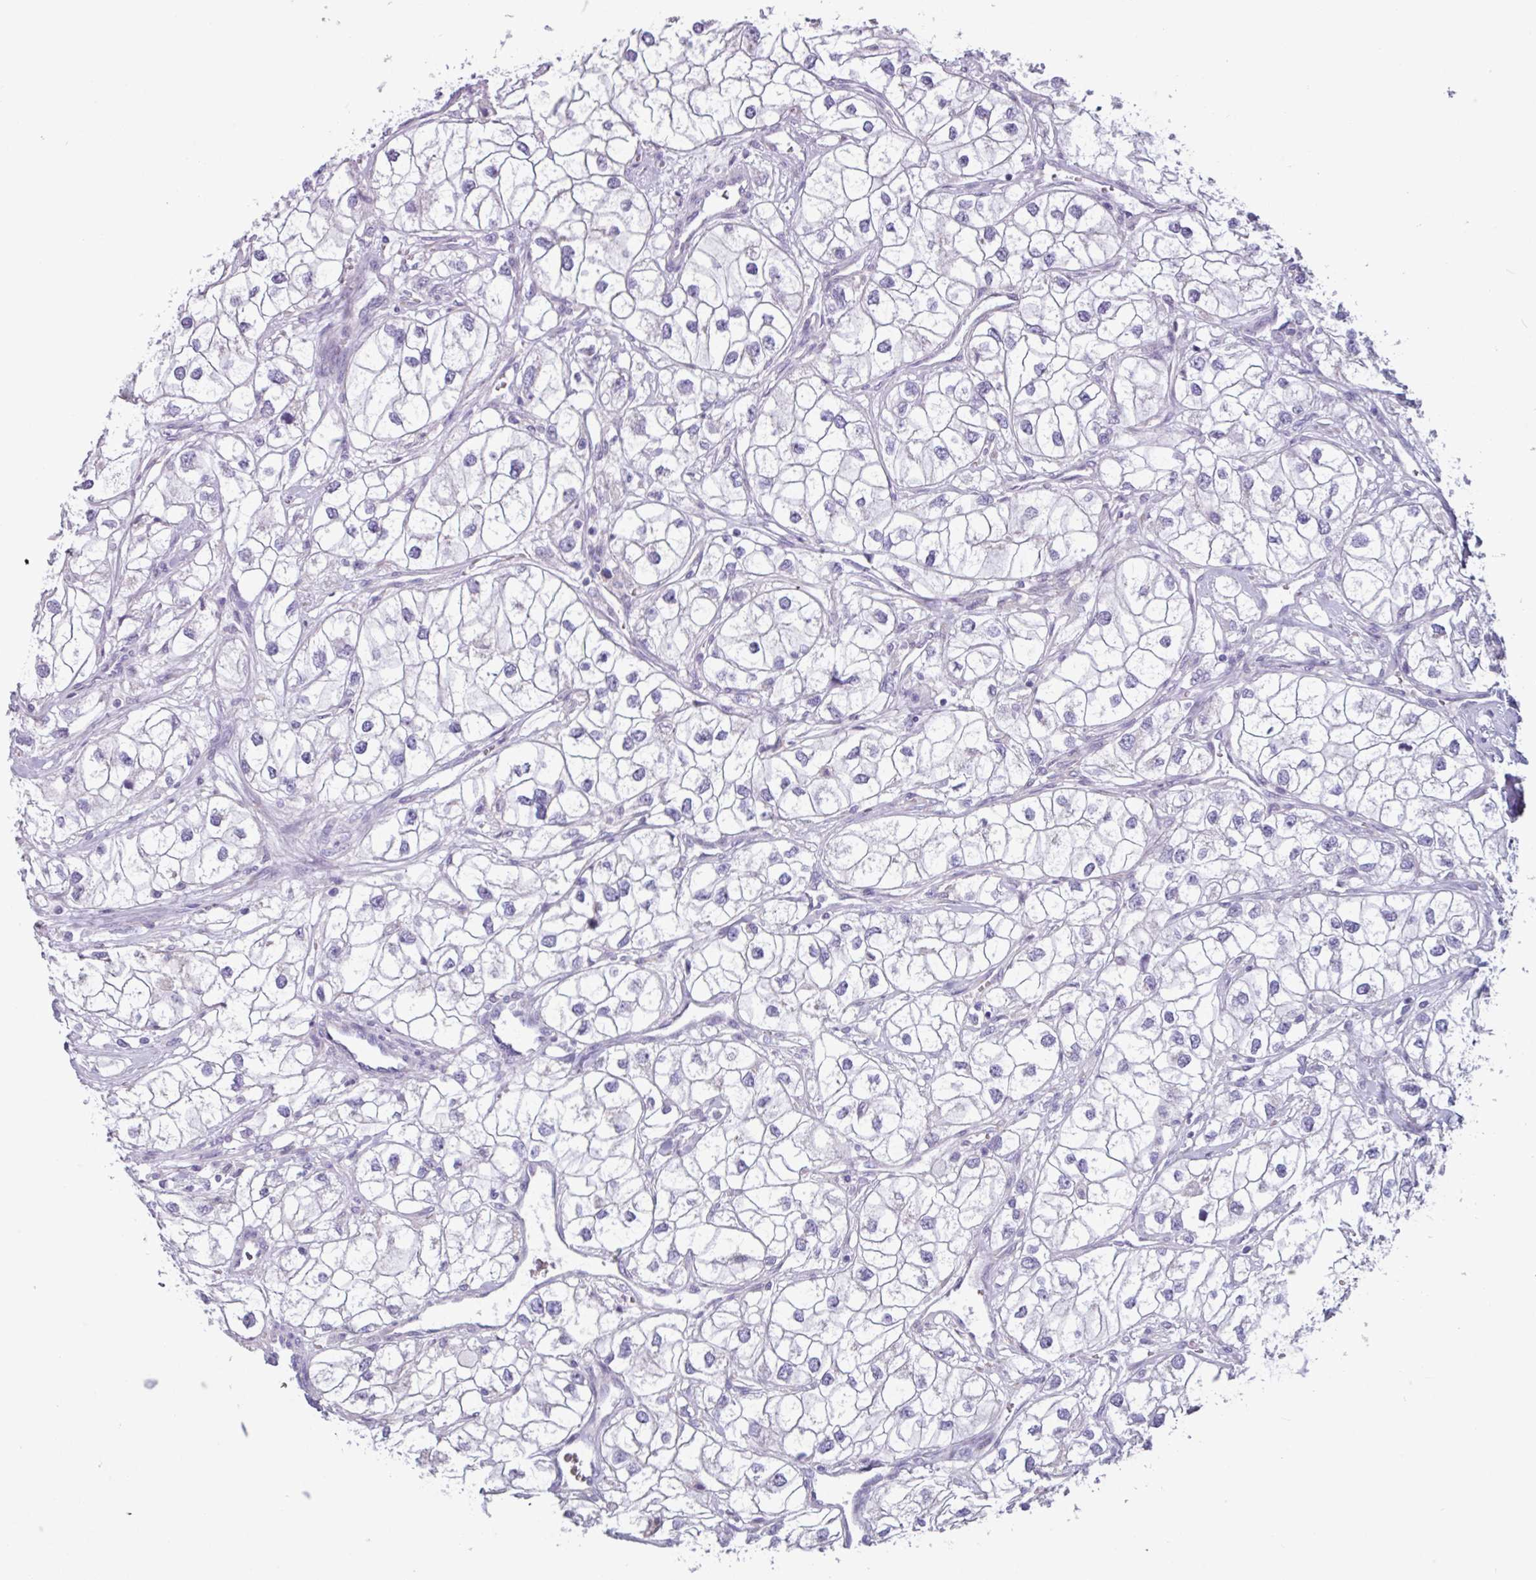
{"staining": {"intensity": "negative", "quantity": "none", "location": "none"}, "tissue": "renal cancer", "cell_type": "Tumor cells", "image_type": "cancer", "snomed": [{"axis": "morphology", "description": "Adenocarcinoma, NOS"}, {"axis": "topography", "description": "Kidney"}], "caption": "An image of human renal cancer (adenocarcinoma) is negative for staining in tumor cells.", "gene": "ADGRE1", "patient": {"sex": "male", "age": 59}}